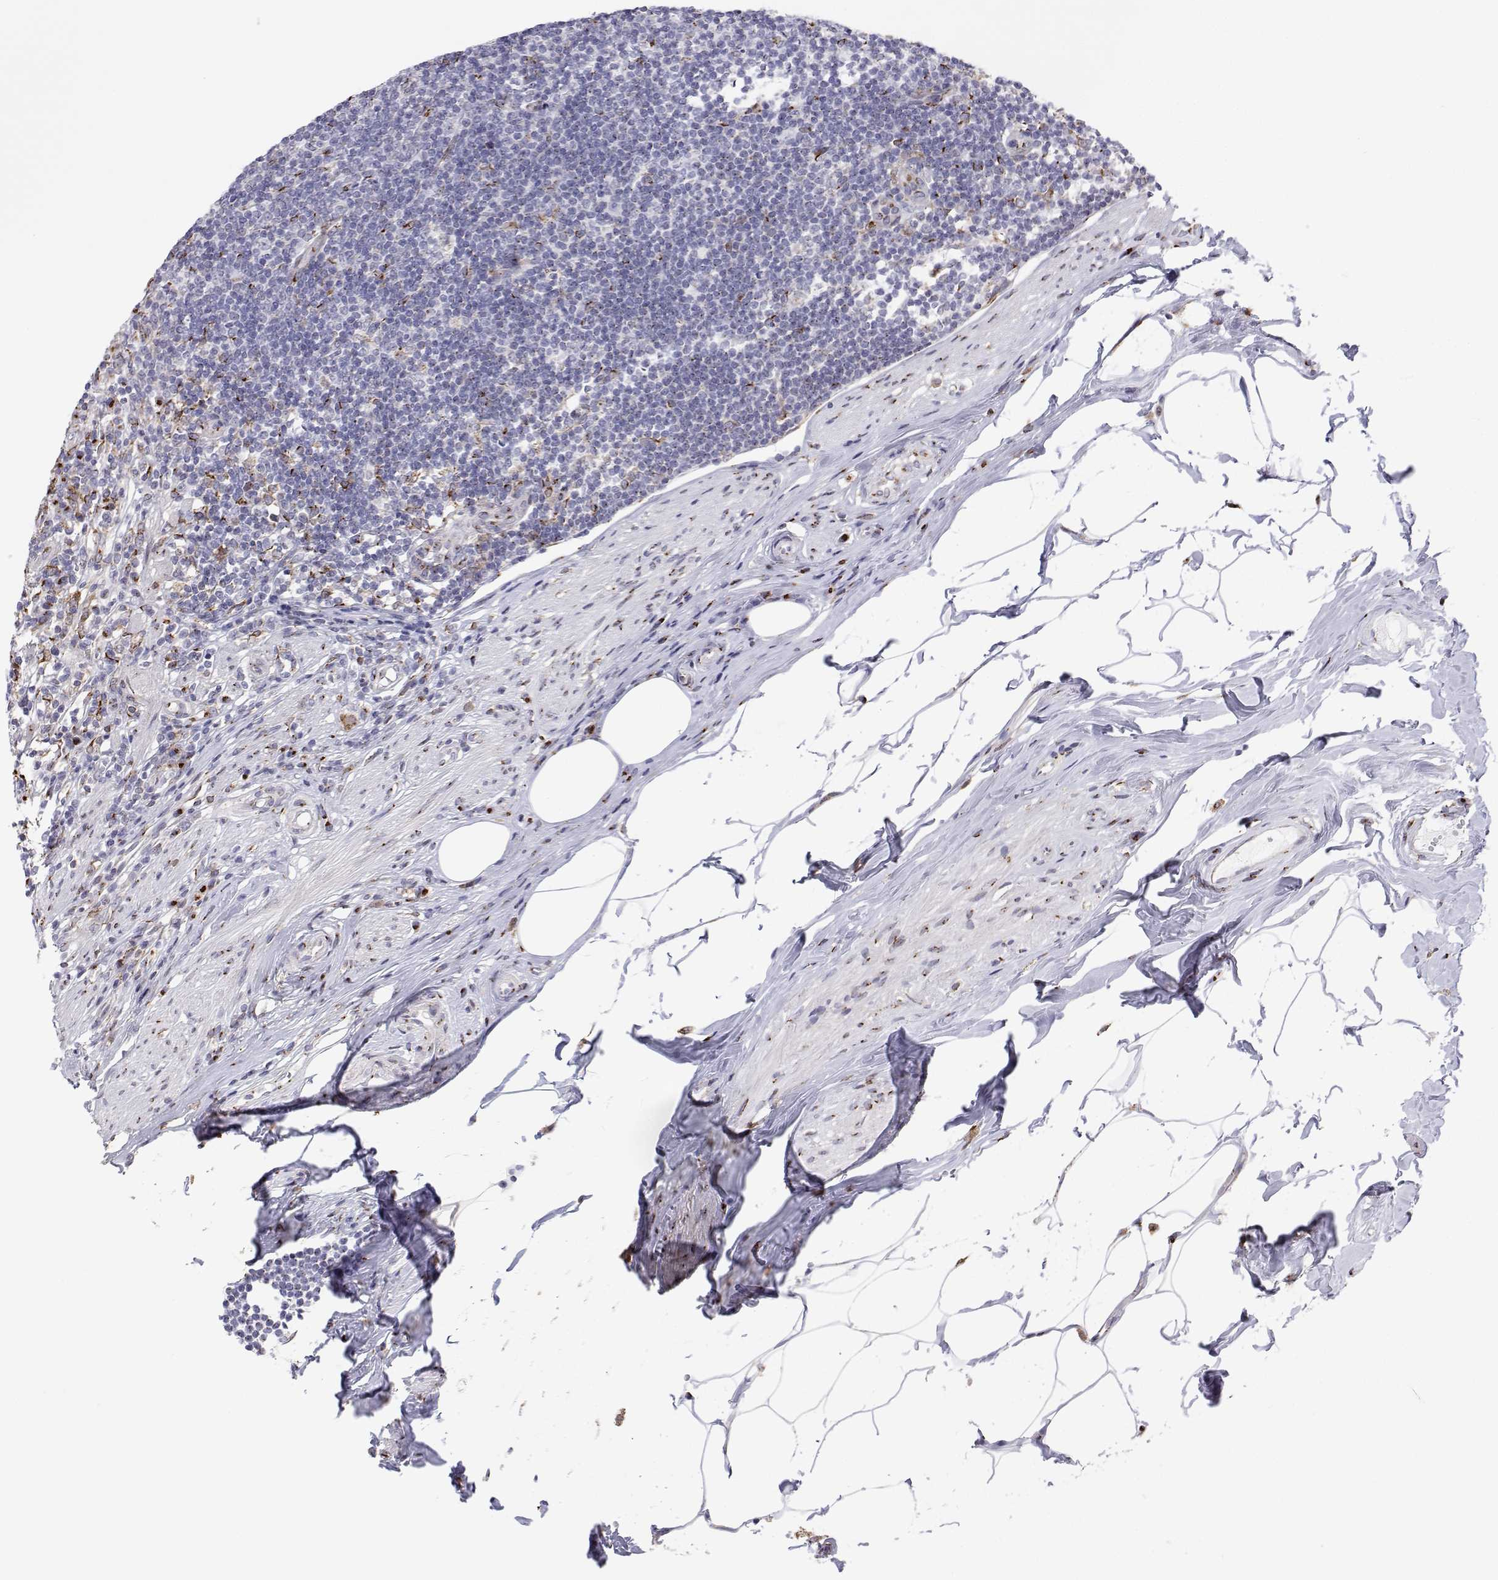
{"staining": {"intensity": "weak", "quantity": "25%-75%", "location": "cytoplasmic/membranous"}, "tissue": "appendix", "cell_type": "Glandular cells", "image_type": "normal", "snomed": [{"axis": "morphology", "description": "Normal tissue, NOS"}, {"axis": "topography", "description": "Appendix"}], "caption": "A high-resolution histopathology image shows immunohistochemistry staining of normal appendix, which demonstrates weak cytoplasmic/membranous expression in about 25%-75% of glandular cells.", "gene": "STARD13", "patient": {"sex": "female", "age": 56}}